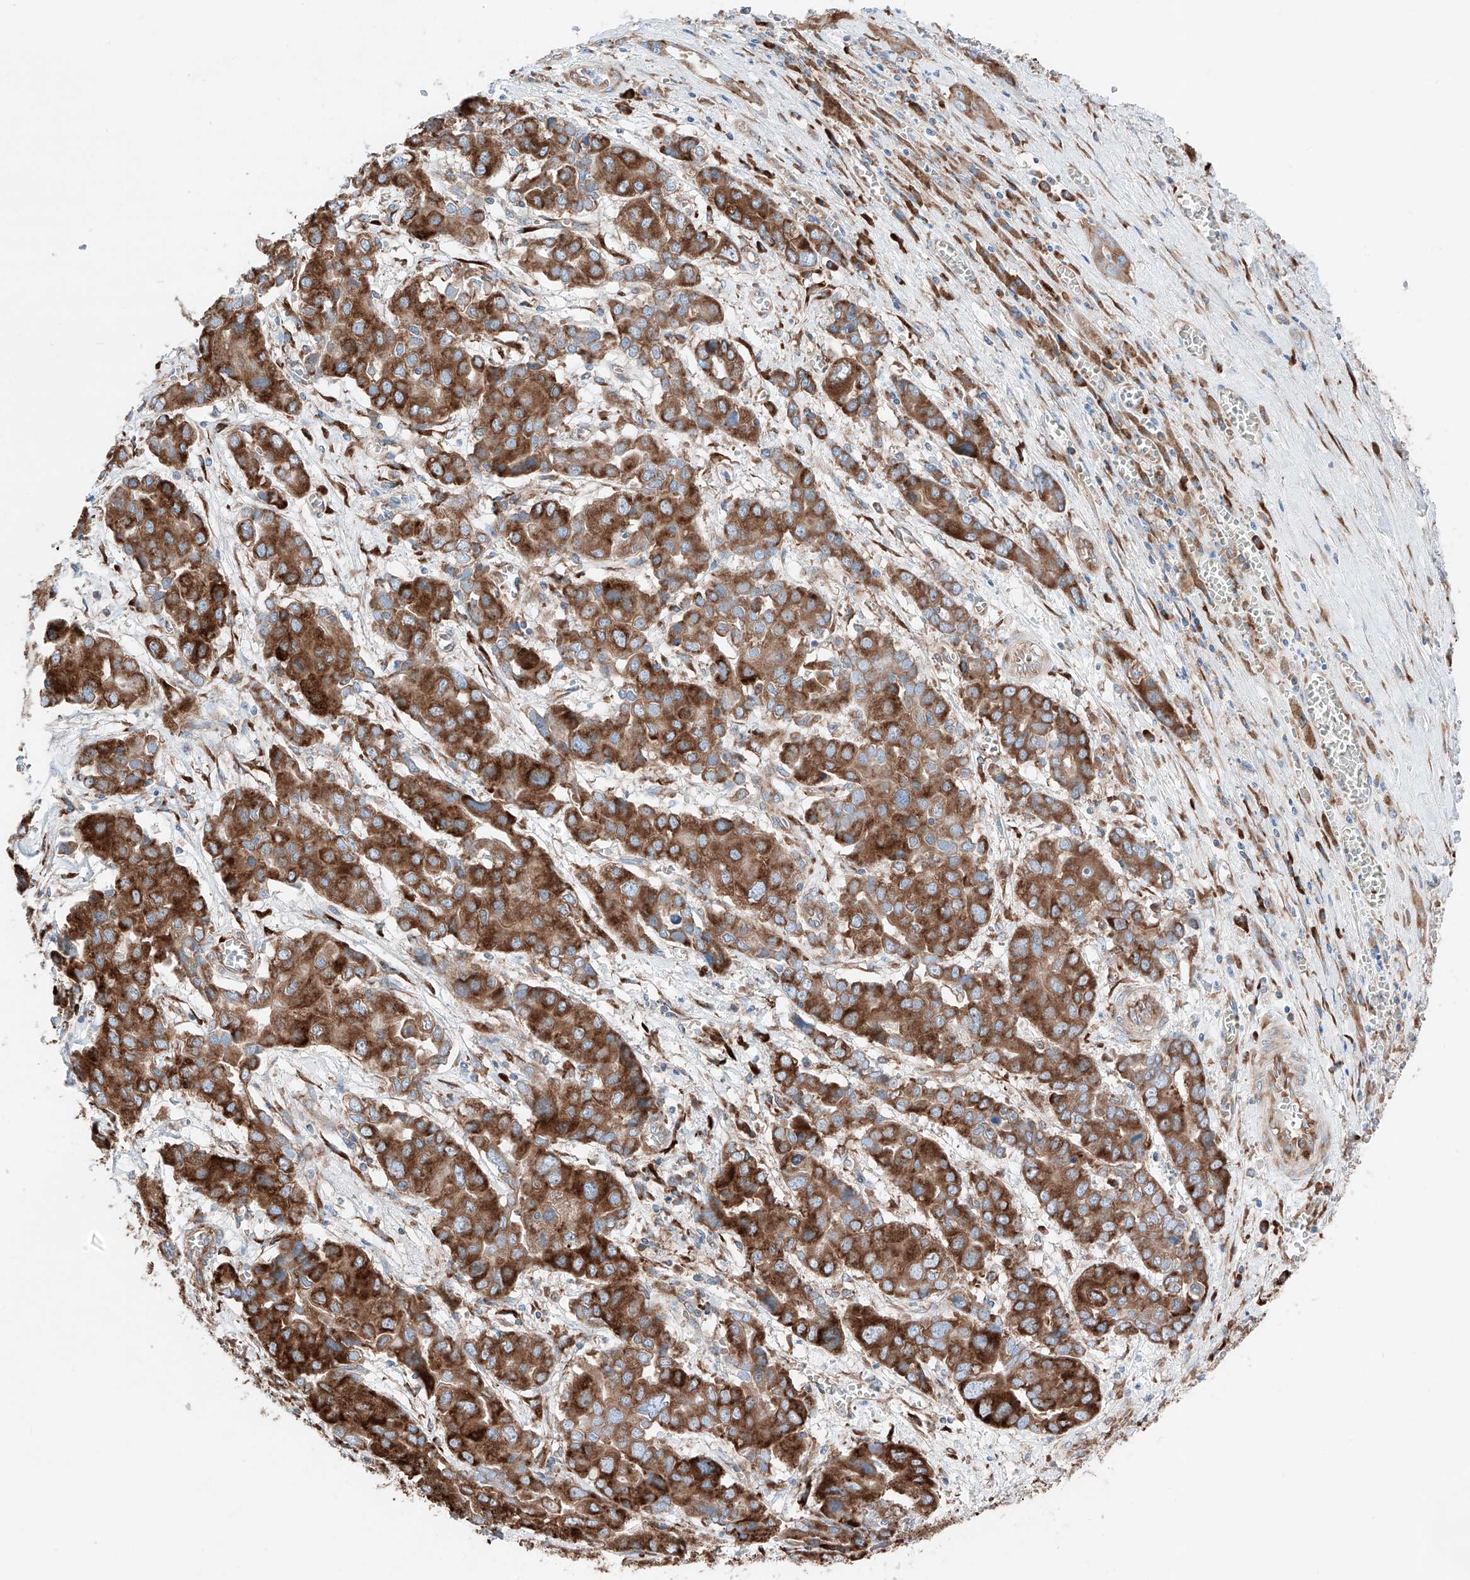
{"staining": {"intensity": "strong", "quantity": ">75%", "location": "cytoplasmic/membranous"}, "tissue": "liver cancer", "cell_type": "Tumor cells", "image_type": "cancer", "snomed": [{"axis": "morphology", "description": "Cholangiocarcinoma"}, {"axis": "topography", "description": "Liver"}], "caption": "Human liver cholangiocarcinoma stained with a protein marker reveals strong staining in tumor cells.", "gene": "CRELD1", "patient": {"sex": "male", "age": 67}}